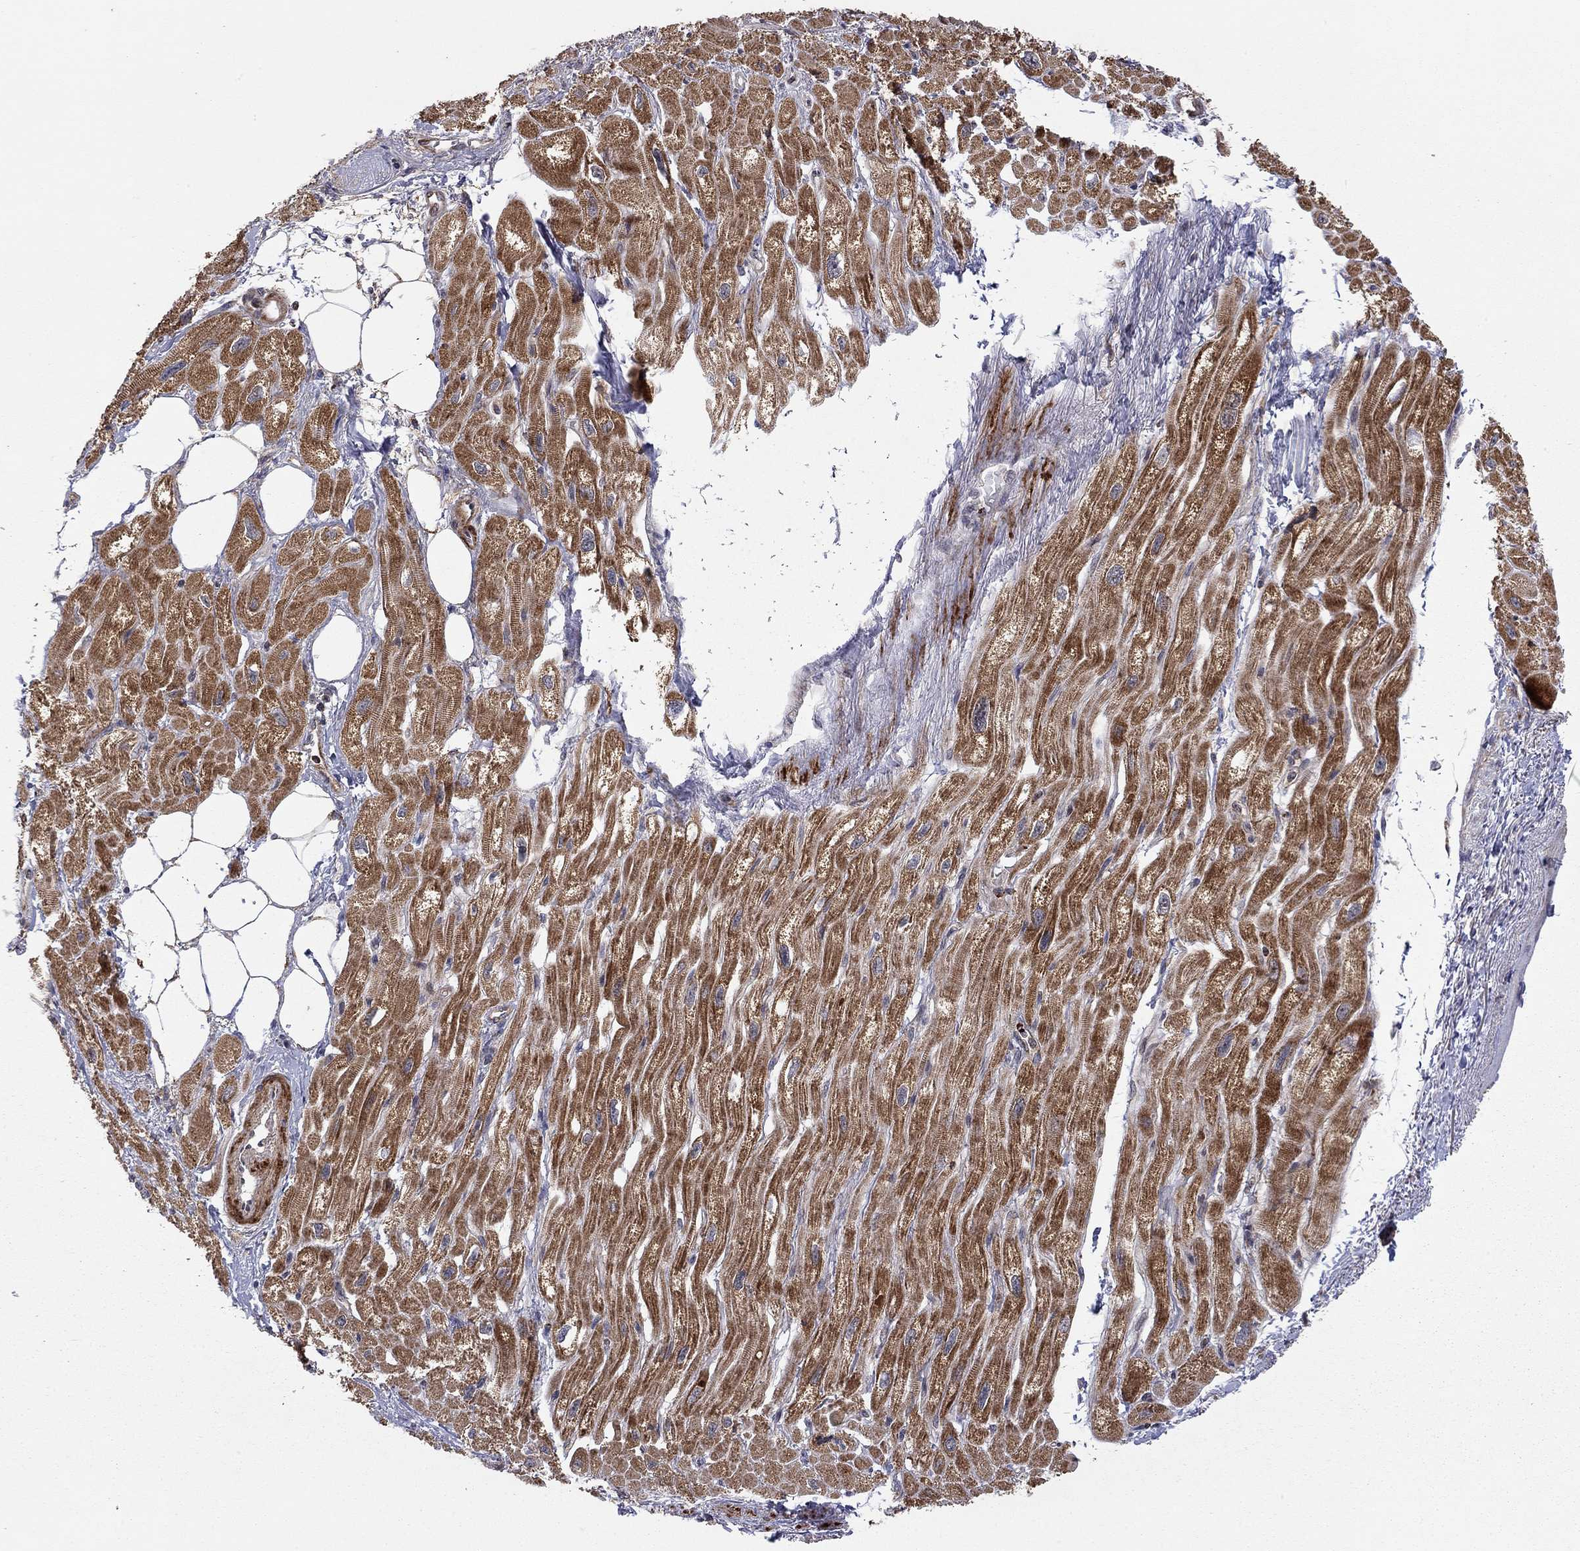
{"staining": {"intensity": "strong", "quantity": "25%-75%", "location": "cytoplasmic/membranous"}, "tissue": "heart muscle", "cell_type": "Cardiomyocytes", "image_type": "normal", "snomed": [{"axis": "morphology", "description": "Normal tissue, NOS"}, {"axis": "topography", "description": "Heart"}], "caption": "Heart muscle stained with a brown dye reveals strong cytoplasmic/membranous positive expression in approximately 25%-75% of cardiomyocytes.", "gene": "IDS", "patient": {"sex": "male", "age": 66}}